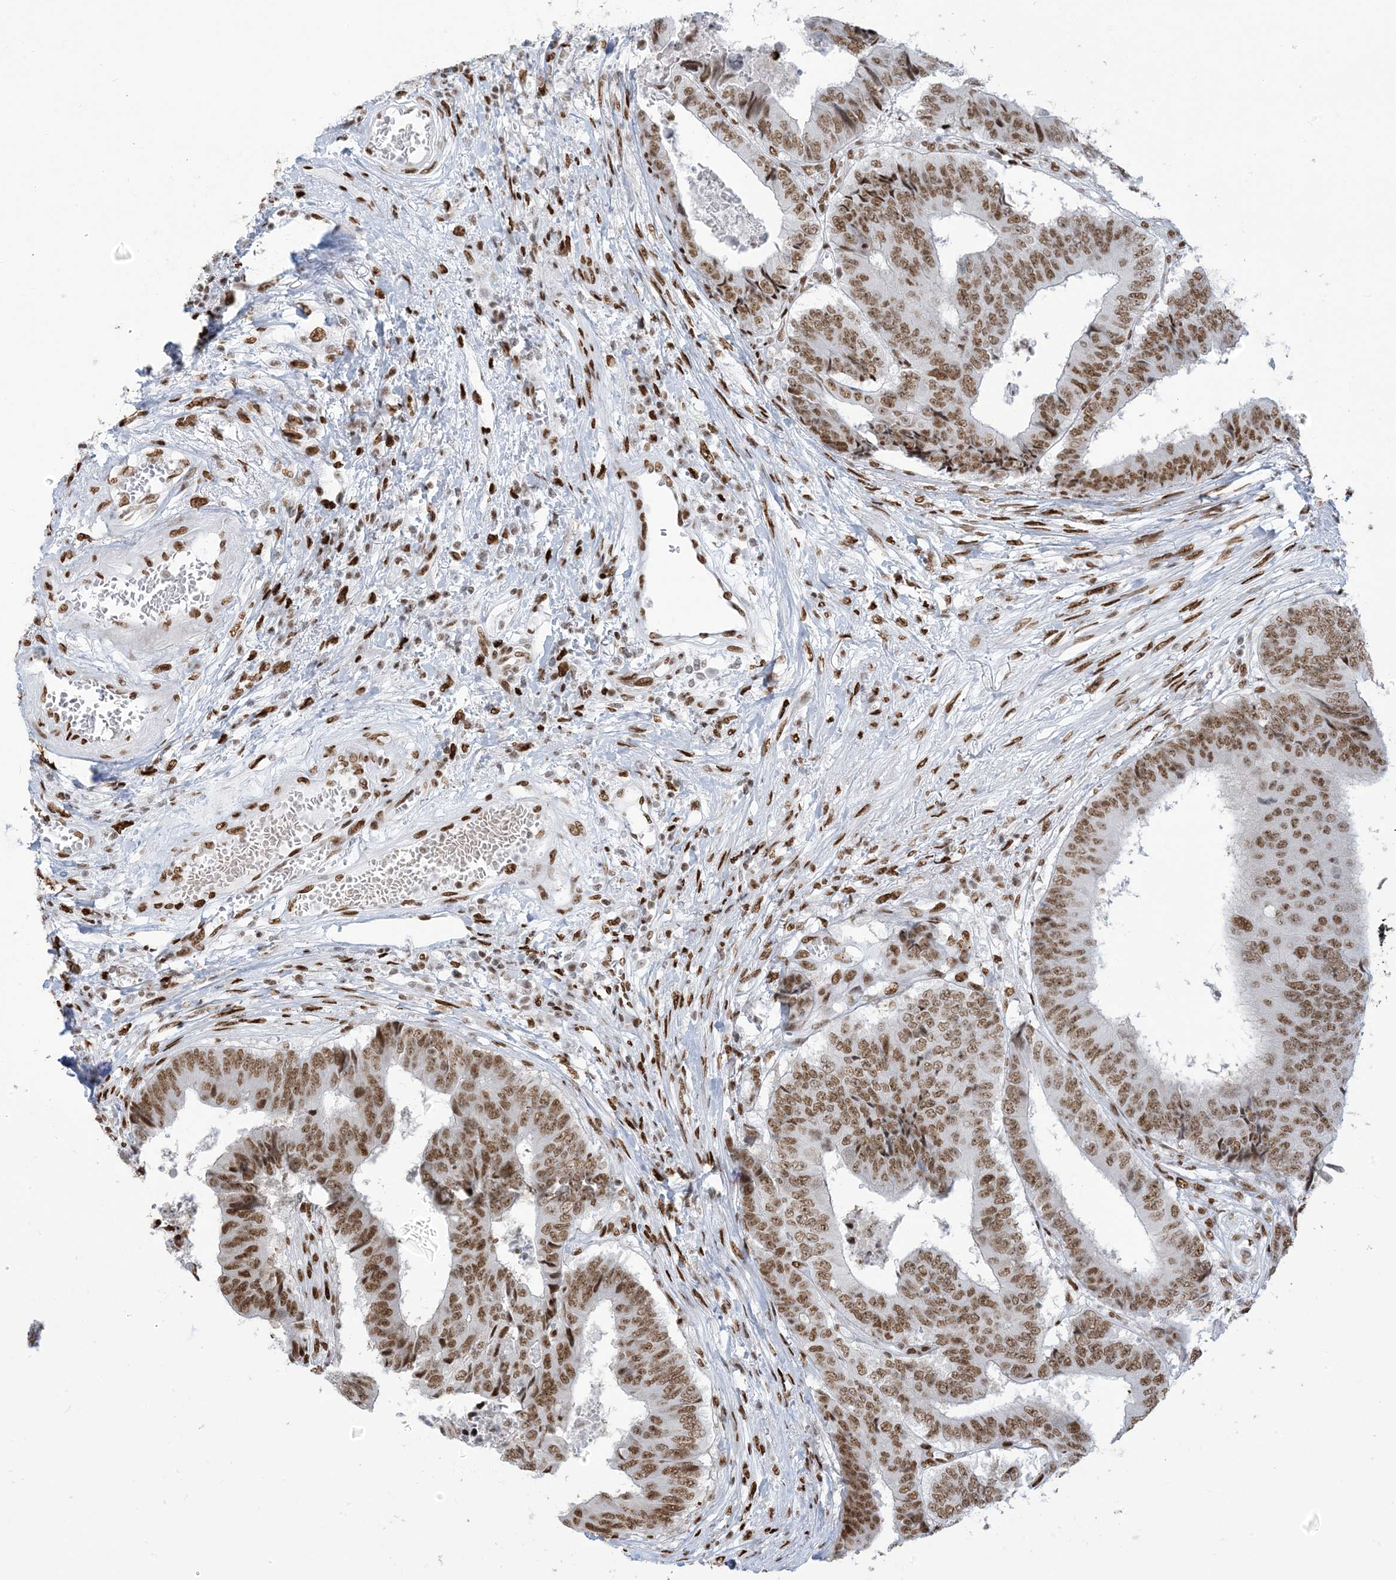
{"staining": {"intensity": "moderate", "quantity": ">75%", "location": "nuclear"}, "tissue": "colorectal cancer", "cell_type": "Tumor cells", "image_type": "cancer", "snomed": [{"axis": "morphology", "description": "Adenocarcinoma, NOS"}, {"axis": "topography", "description": "Rectum"}], "caption": "Protein staining demonstrates moderate nuclear expression in about >75% of tumor cells in adenocarcinoma (colorectal). (Stains: DAB in brown, nuclei in blue, Microscopy: brightfield microscopy at high magnification).", "gene": "STAG1", "patient": {"sex": "male", "age": 84}}